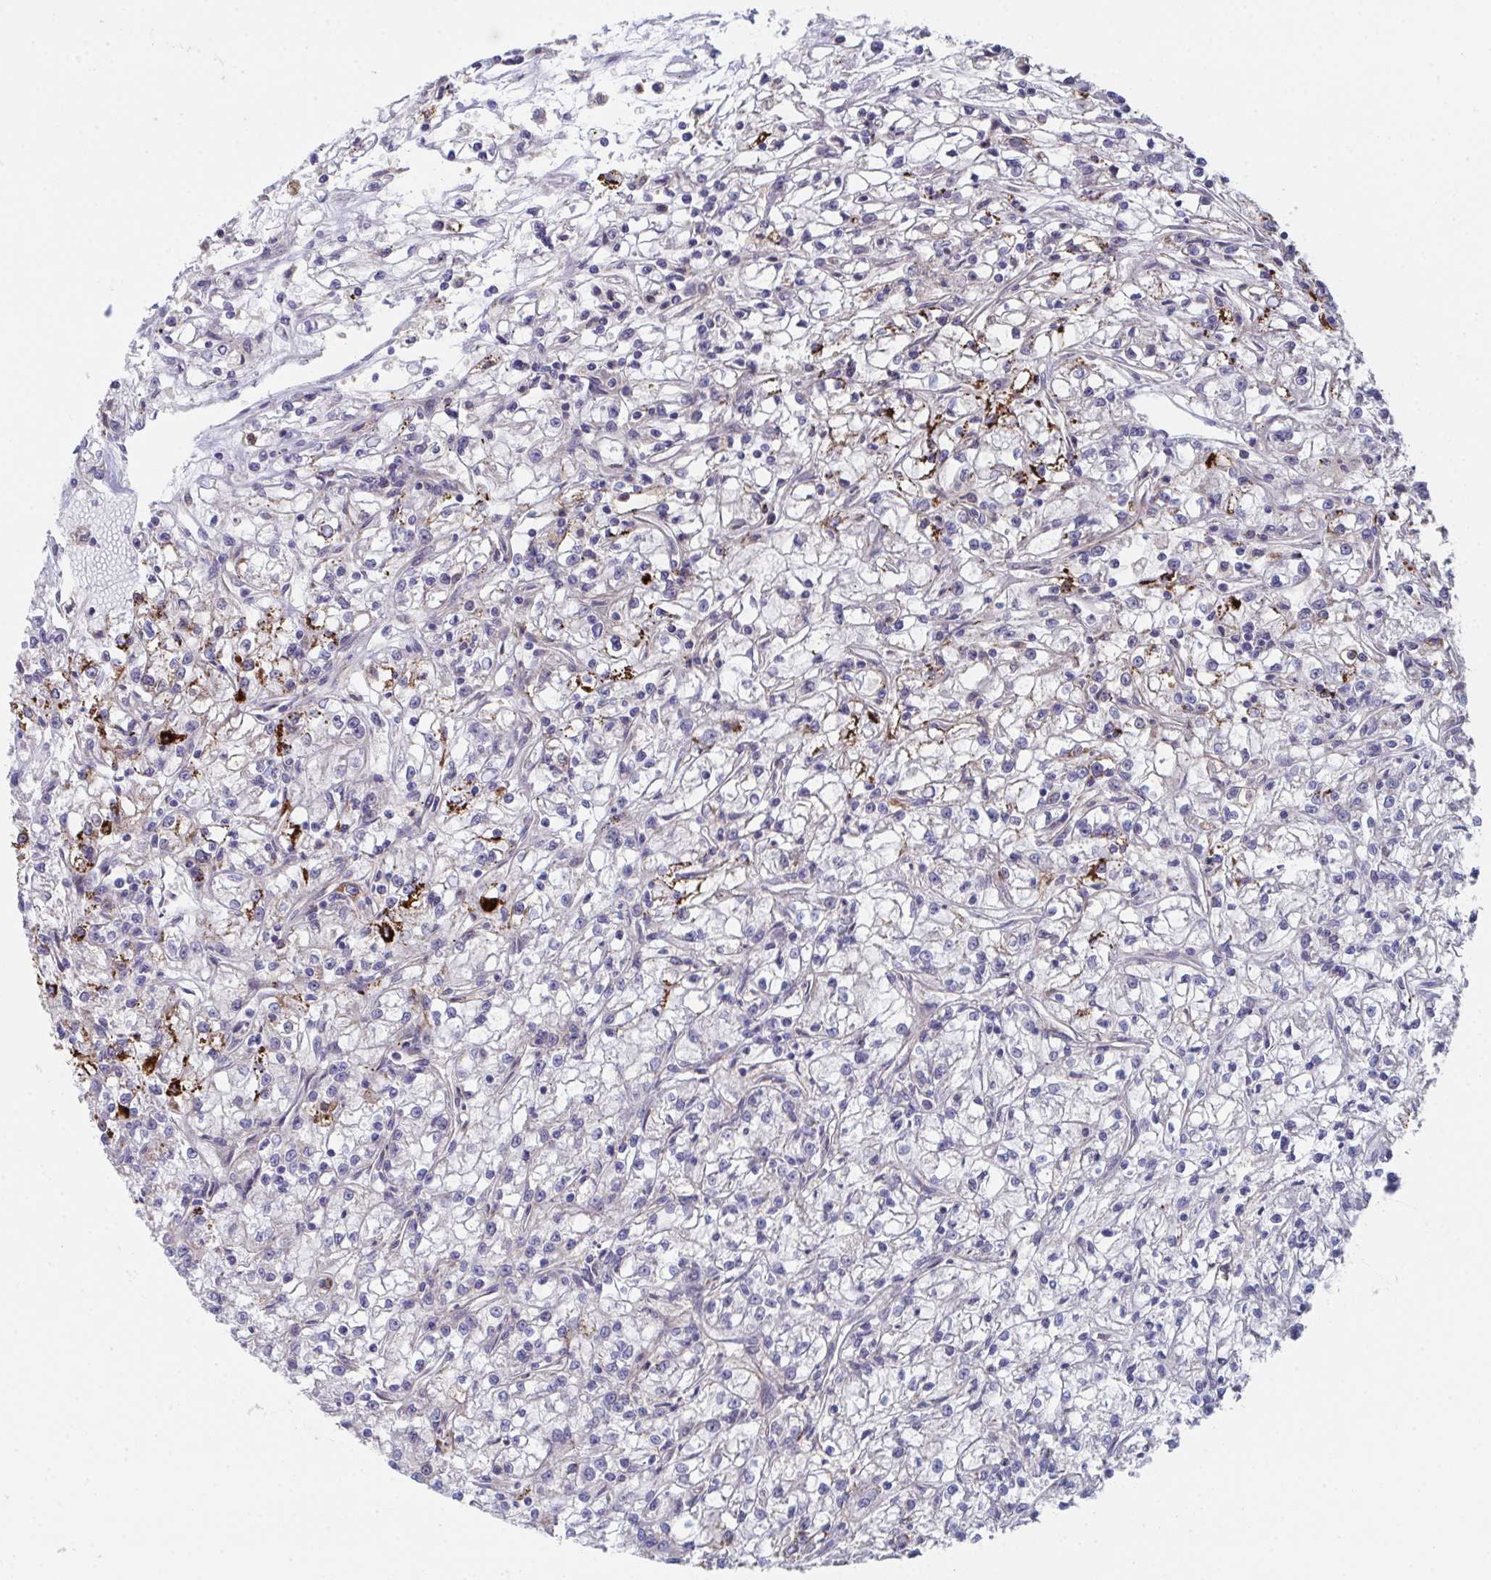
{"staining": {"intensity": "strong", "quantity": "<25%", "location": "cytoplasmic/membranous"}, "tissue": "renal cancer", "cell_type": "Tumor cells", "image_type": "cancer", "snomed": [{"axis": "morphology", "description": "Adenocarcinoma, NOS"}, {"axis": "topography", "description": "Kidney"}], "caption": "Renal adenocarcinoma tissue displays strong cytoplasmic/membranous staining in approximately <25% of tumor cells, visualized by immunohistochemistry.", "gene": "VWDE", "patient": {"sex": "female", "age": 59}}